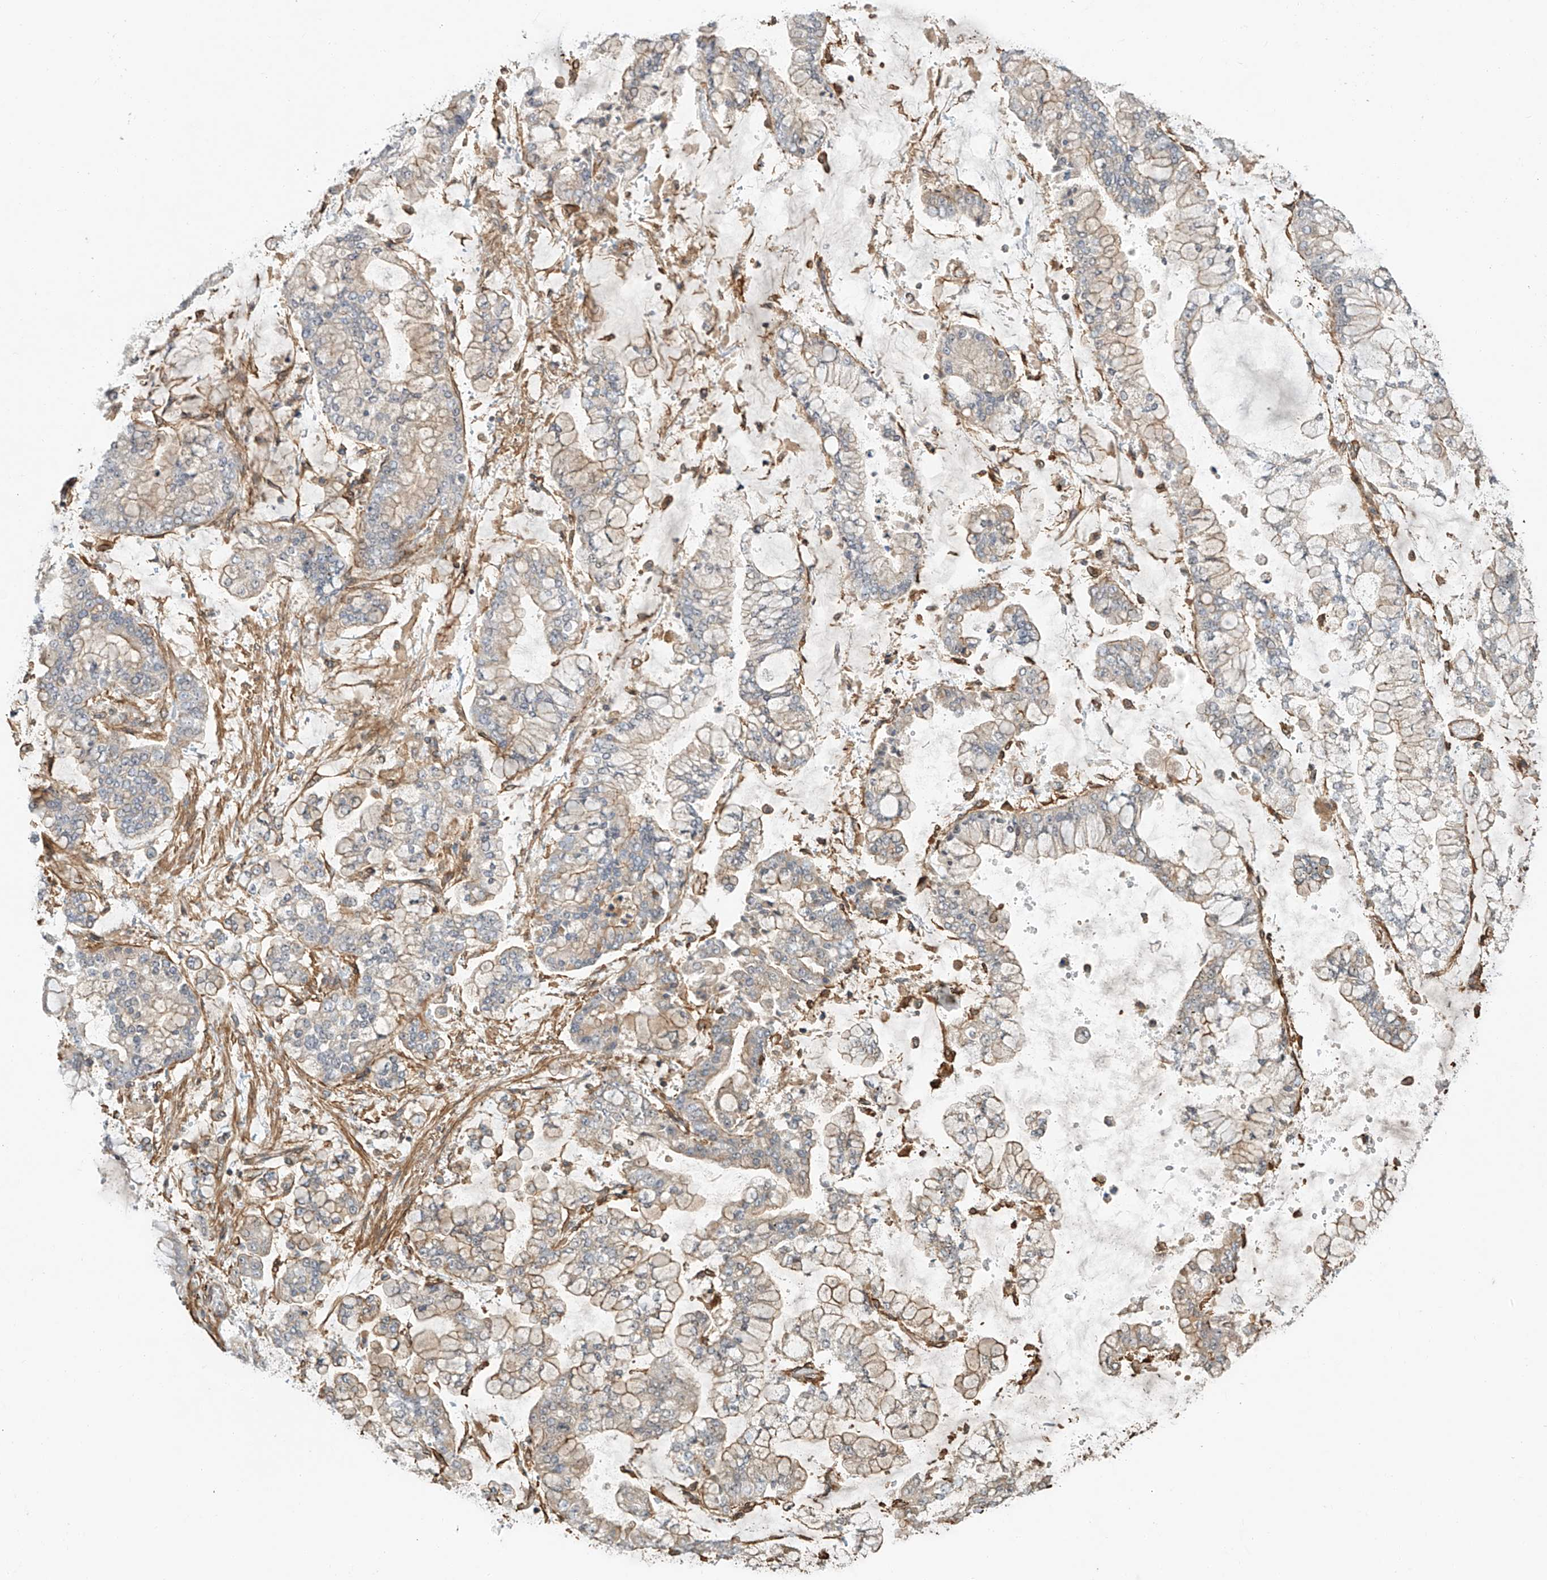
{"staining": {"intensity": "weak", "quantity": "25%-75%", "location": "cytoplasmic/membranous"}, "tissue": "stomach cancer", "cell_type": "Tumor cells", "image_type": "cancer", "snomed": [{"axis": "morphology", "description": "Normal tissue, NOS"}, {"axis": "morphology", "description": "Adenocarcinoma, NOS"}, {"axis": "topography", "description": "Stomach, upper"}, {"axis": "topography", "description": "Stomach"}], "caption": "Stomach cancer (adenocarcinoma) stained with DAB immunohistochemistry (IHC) shows low levels of weak cytoplasmic/membranous positivity in about 25%-75% of tumor cells.", "gene": "CSMD3", "patient": {"sex": "male", "age": 76}}